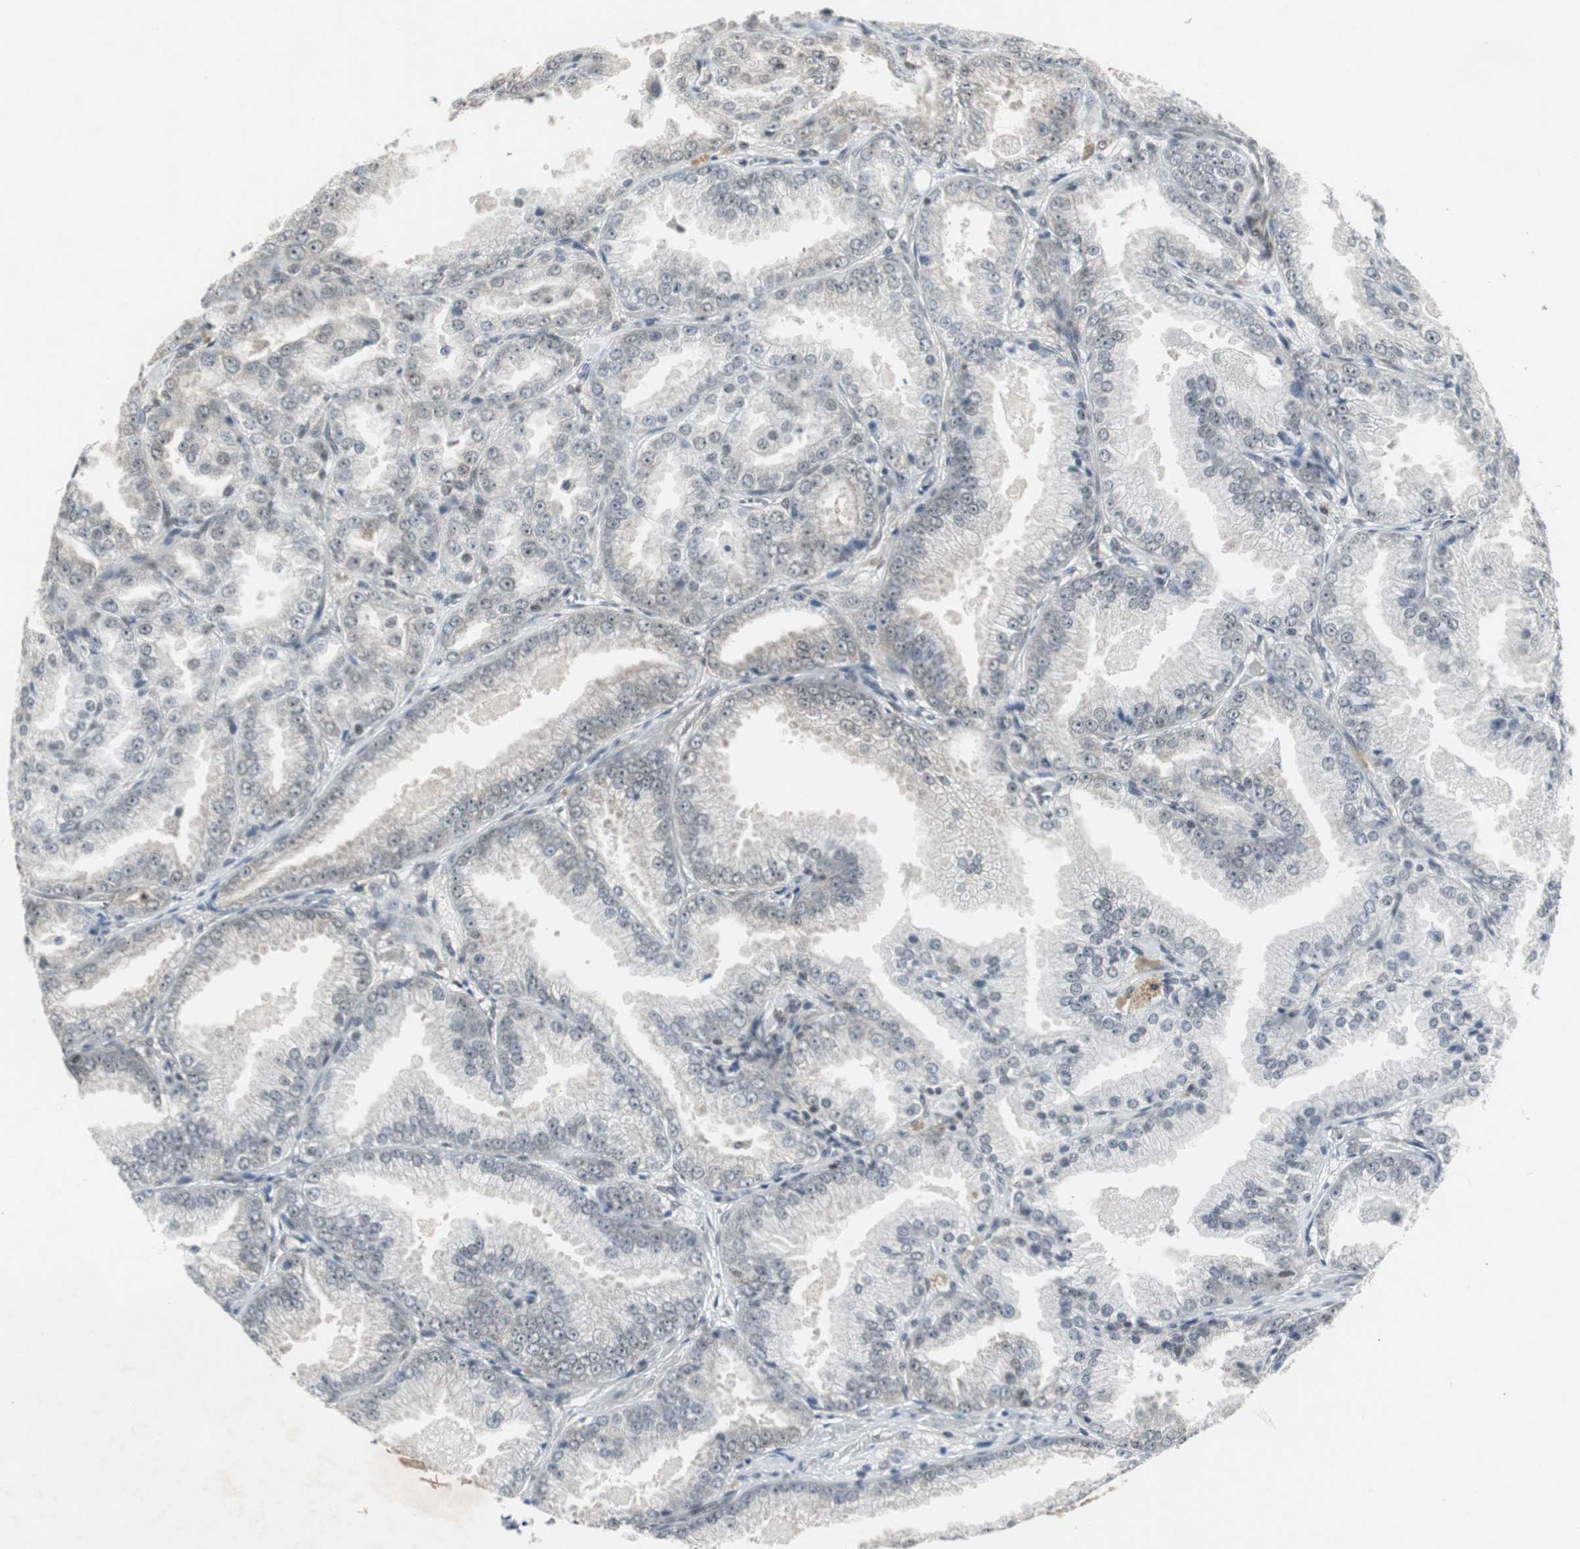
{"staining": {"intensity": "negative", "quantity": "none", "location": "none"}, "tissue": "prostate cancer", "cell_type": "Tumor cells", "image_type": "cancer", "snomed": [{"axis": "morphology", "description": "Adenocarcinoma, High grade"}, {"axis": "topography", "description": "Prostate"}], "caption": "This is an immunohistochemistry micrograph of prostate cancer. There is no staining in tumor cells.", "gene": "MPG", "patient": {"sex": "male", "age": 61}}